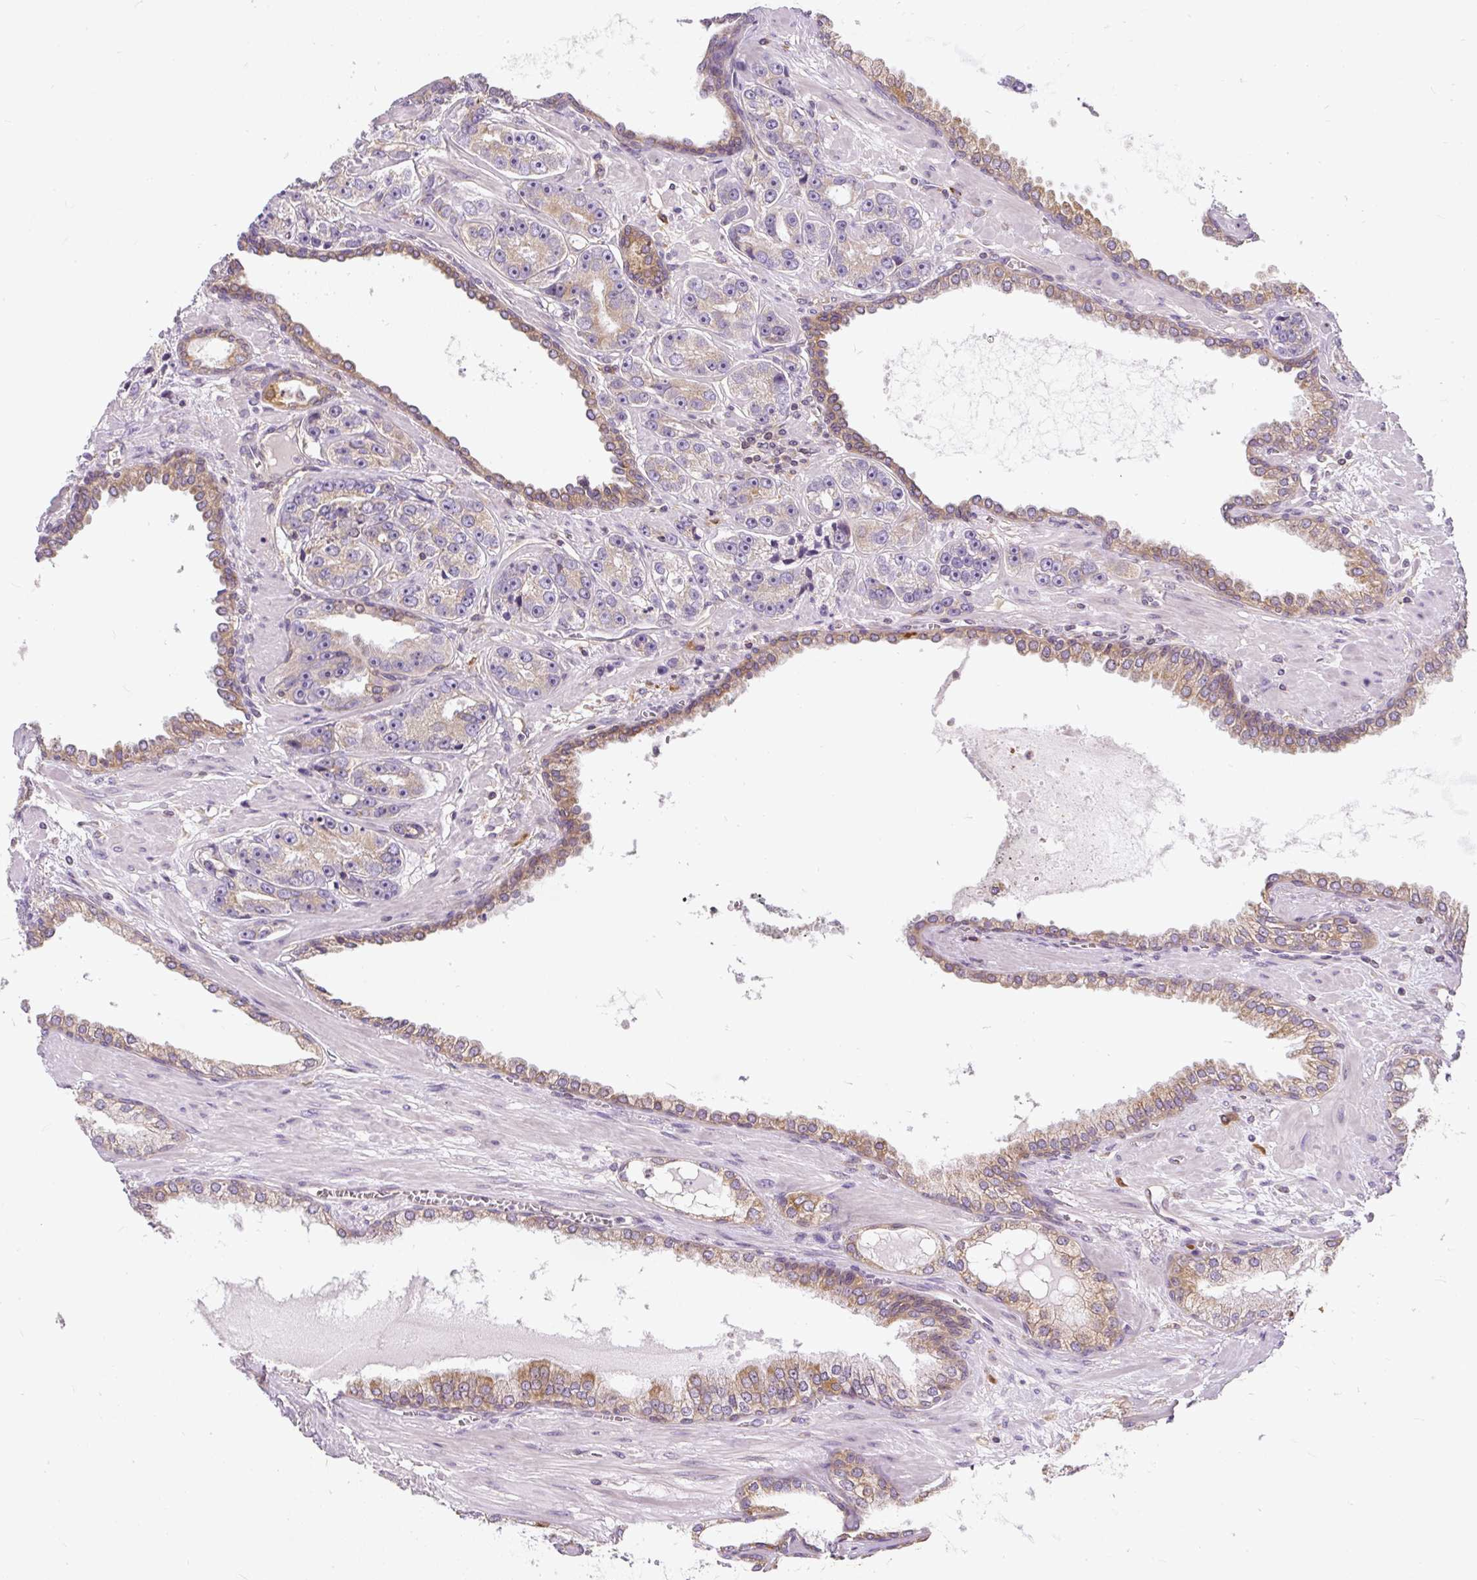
{"staining": {"intensity": "weak", "quantity": "<25%", "location": "cytoplasmic/membranous"}, "tissue": "prostate cancer", "cell_type": "Tumor cells", "image_type": "cancer", "snomed": [{"axis": "morphology", "description": "Adenocarcinoma, High grade"}, {"axis": "topography", "description": "Prostate"}], "caption": "The photomicrograph reveals no significant positivity in tumor cells of prostate high-grade adenocarcinoma. (DAB (3,3'-diaminobenzidine) immunohistochemistry (IHC) visualized using brightfield microscopy, high magnification).", "gene": "CYP20A1", "patient": {"sex": "male", "age": 71}}